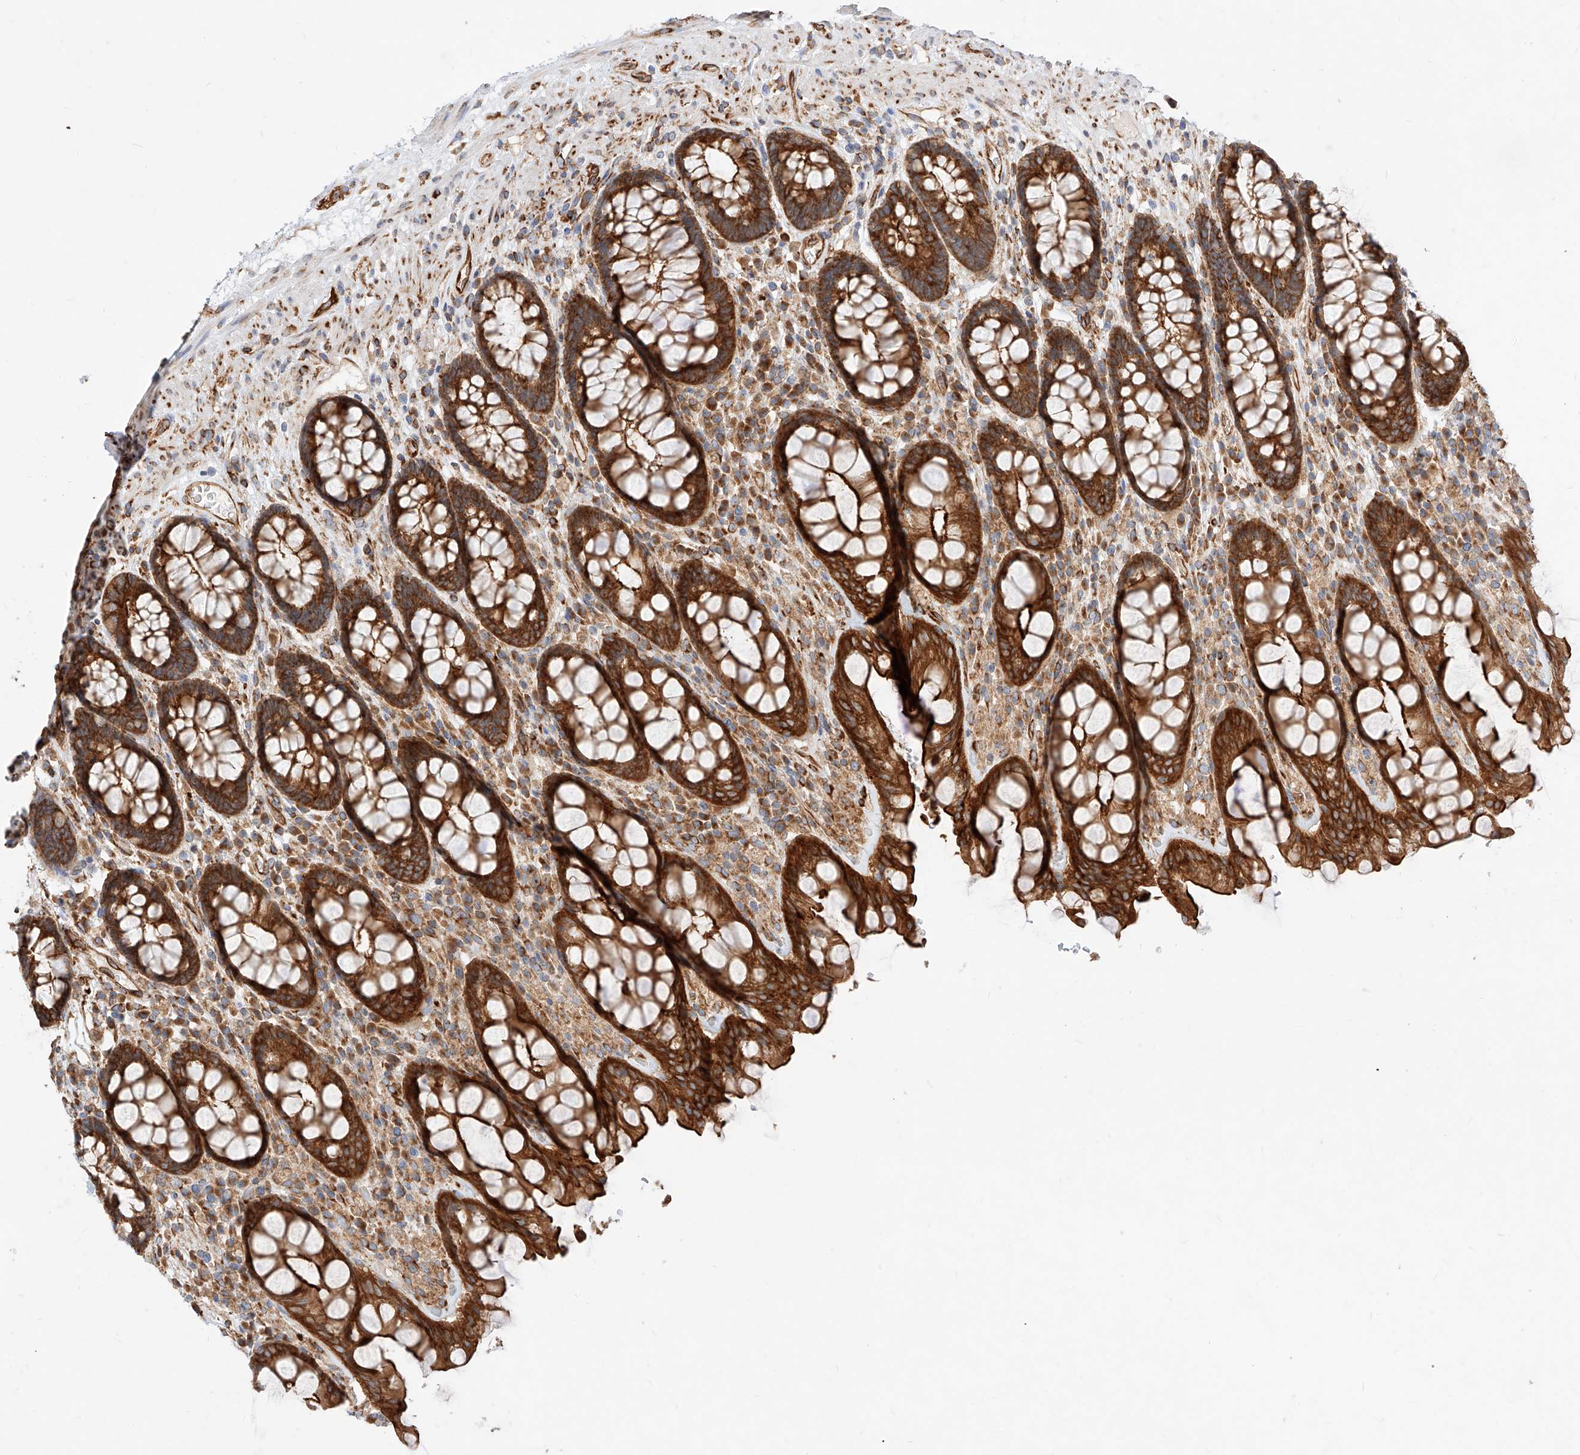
{"staining": {"intensity": "strong", "quantity": ">75%", "location": "cytoplasmic/membranous"}, "tissue": "rectum", "cell_type": "Glandular cells", "image_type": "normal", "snomed": [{"axis": "morphology", "description": "Normal tissue, NOS"}, {"axis": "topography", "description": "Rectum"}], "caption": "Protein analysis of normal rectum exhibits strong cytoplasmic/membranous staining in about >75% of glandular cells. (Stains: DAB in brown, nuclei in blue, Microscopy: brightfield microscopy at high magnification).", "gene": "CSGALNACT2", "patient": {"sex": "male", "age": 64}}